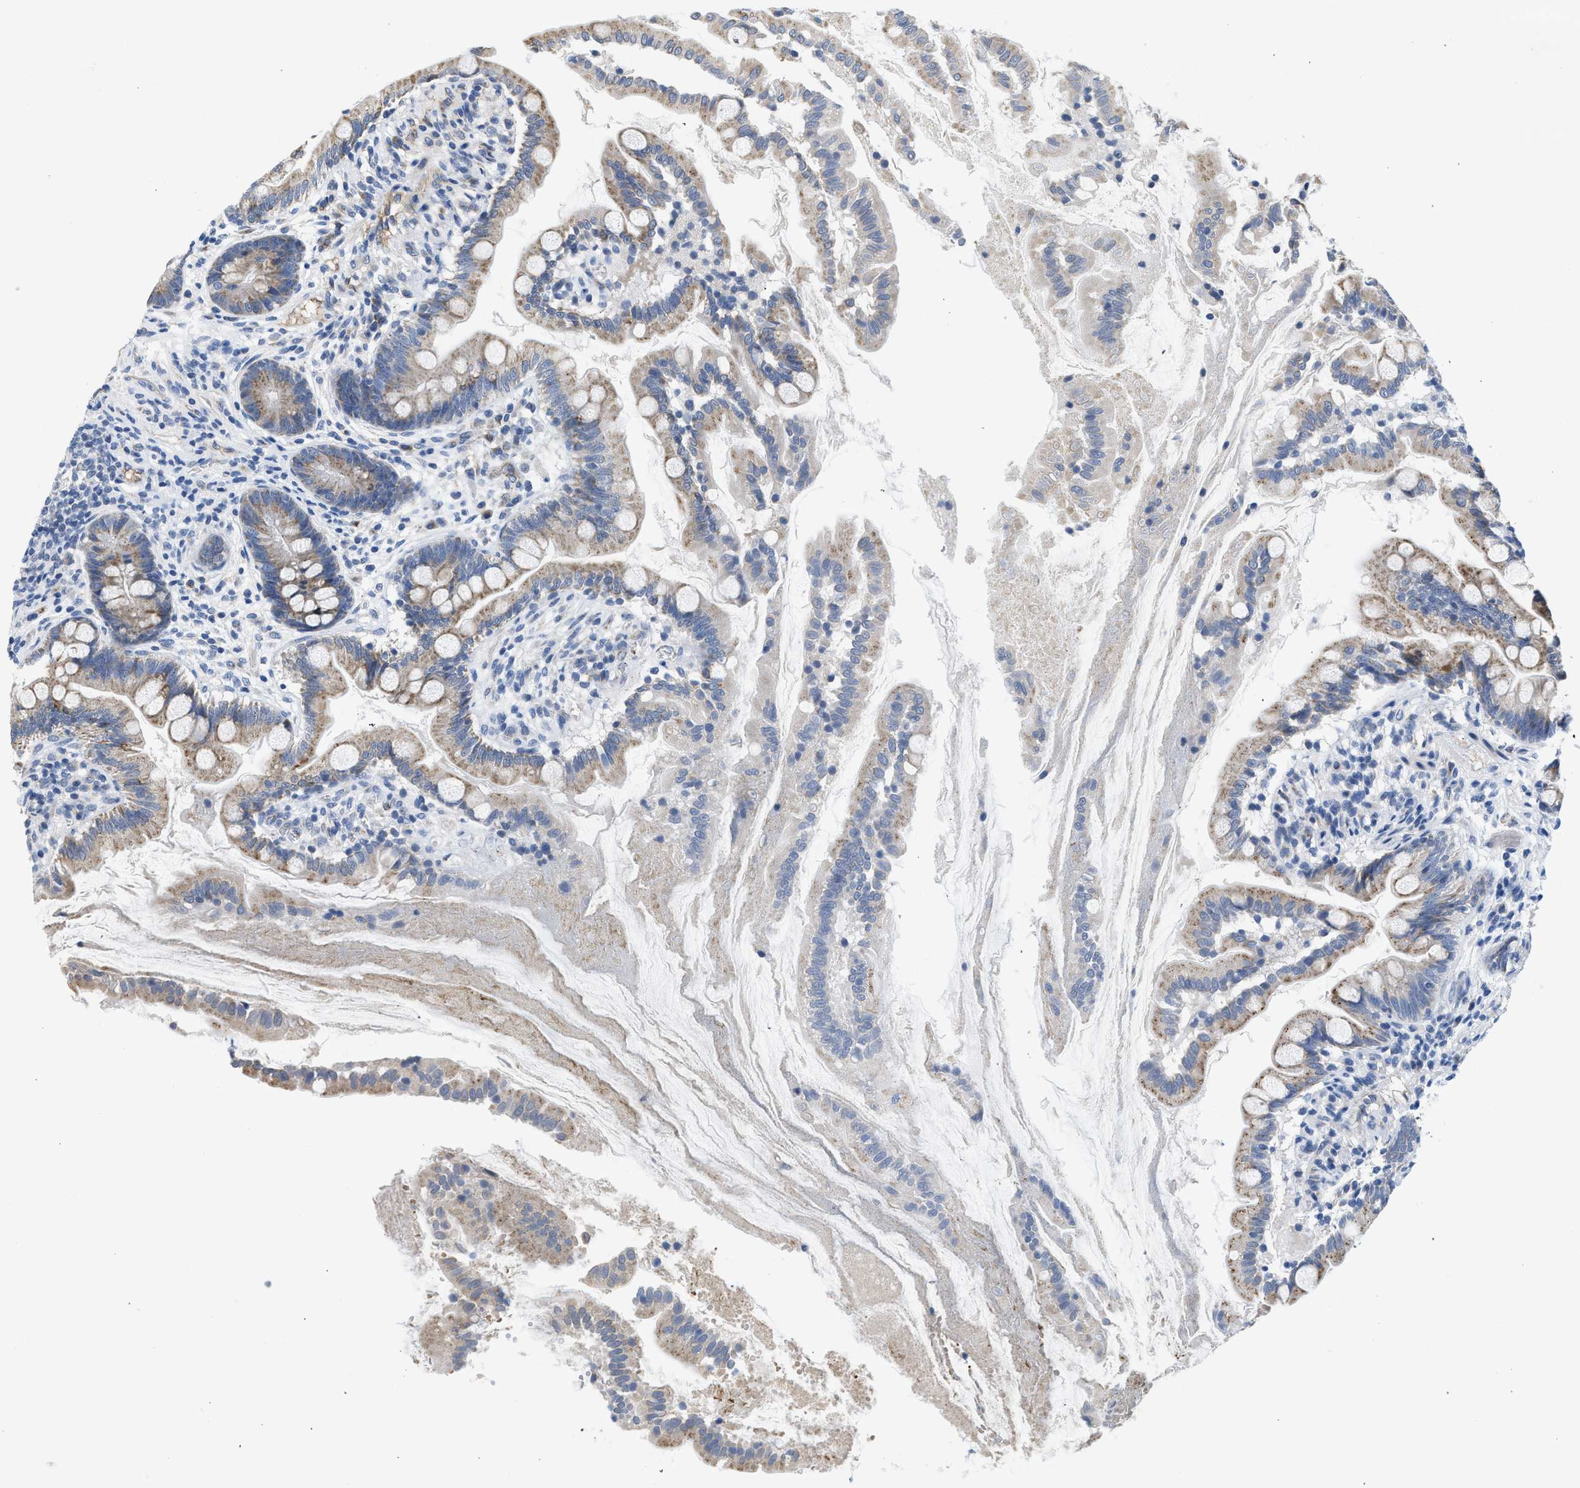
{"staining": {"intensity": "moderate", "quantity": "25%-75%", "location": "cytoplasmic/membranous"}, "tissue": "small intestine", "cell_type": "Glandular cells", "image_type": "normal", "snomed": [{"axis": "morphology", "description": "Normal tissue, NOS"}, {"axis": "topography", "description": "Small intestine"}], "caption": "Protein analysis of benign small intestine displays moderate cytoplasmic/membranous expression in approximately 25%-75% of glandular cells.", "gene": "PIM1", "patient": {"sex": "female", "age": 56}}